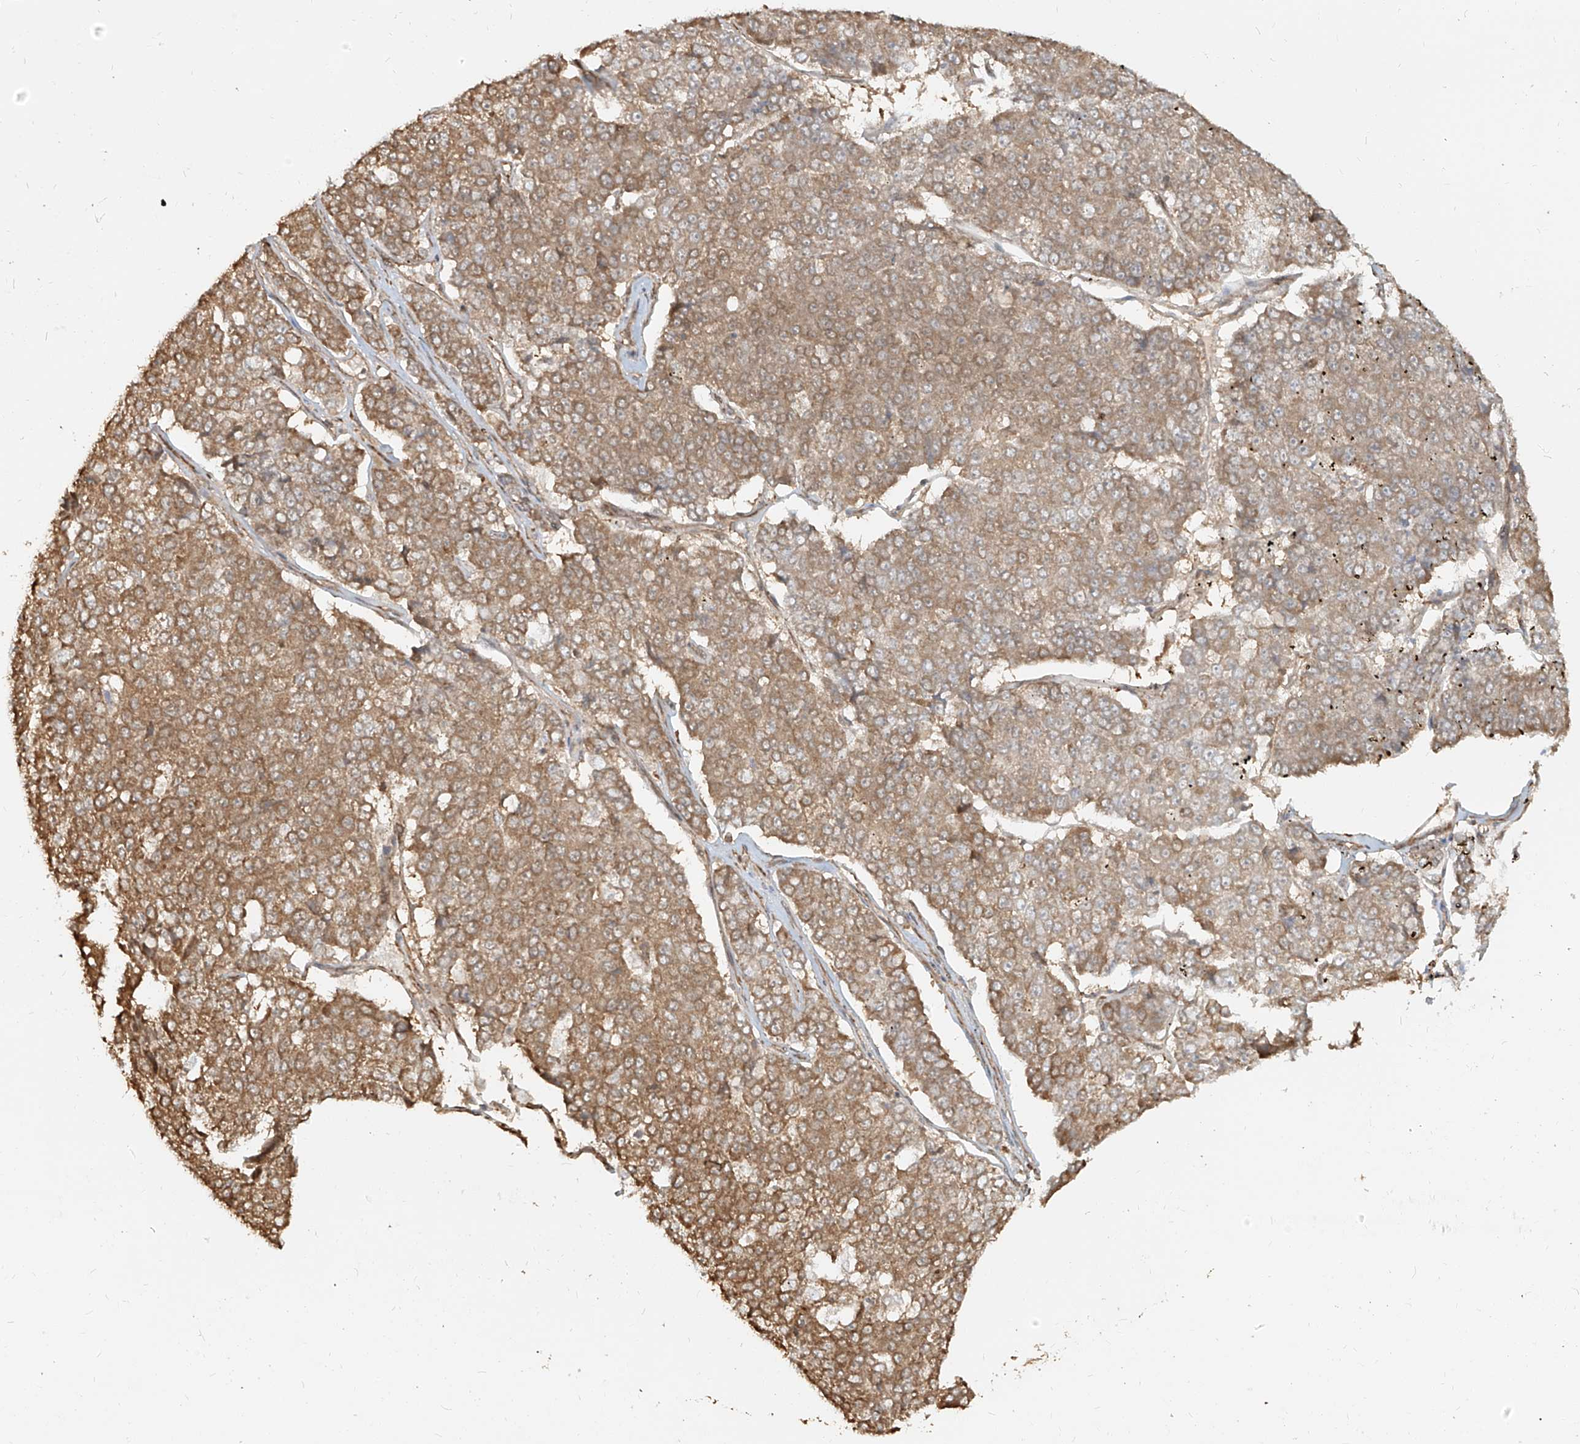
{"staining": {"intensity": "moderate", "quantity": ">75%", "location": "cytoplasmic/membranous"}, "tissue": "pancreatic cancer", "cell_type": "Tumor cells", "image_type": "cancer", "snomed": [{"axis": "morphology", "description": "Adenocarcinoma, NOS"}, {"axis": "topography", "description": "Pancreas"}], "caption": "Adenocarcinoma (pancreatic) stained with immunohistochemistry shows moderate cytoplasmic/membranous staining in about >75% of tumor cells.", "gene": "UBE2K", "patient": {"sex": "male", "age": 50}}